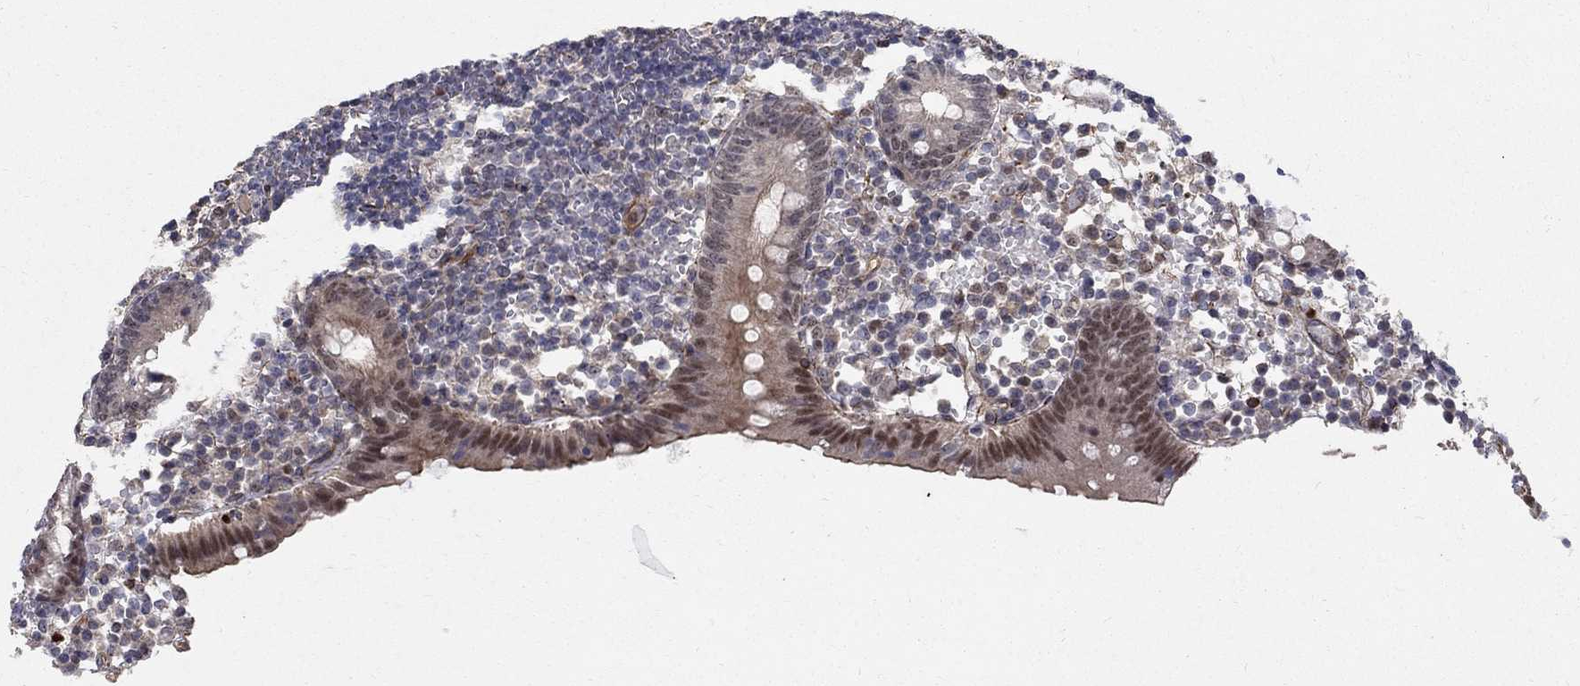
{"staining": {"intensity": "weak", "quantity": "25%-75%", "location": "cytoplasmic/membranous,nuclear"}, "tissue": "appendix", "cell_type": "Glandular cells", "image_type": "normal", "snomed": [{"axis": "morphology", "description": "Normal tissue, NOS"}, {"axis": "topography", "description": "Appendix"}], "caption": "Immunohistochemistry (IHC) of normal appendix displays low levels of weak cytoplasmic/membranous,nuclear staining in about 25%-75% of glandular cells. (Stains: DAB in brown, nuclei in blue, Microscopy: brightfield microscopy at high magnification).", "gene": "MSRA", "patient": {"sex": "female", "age": 40}}